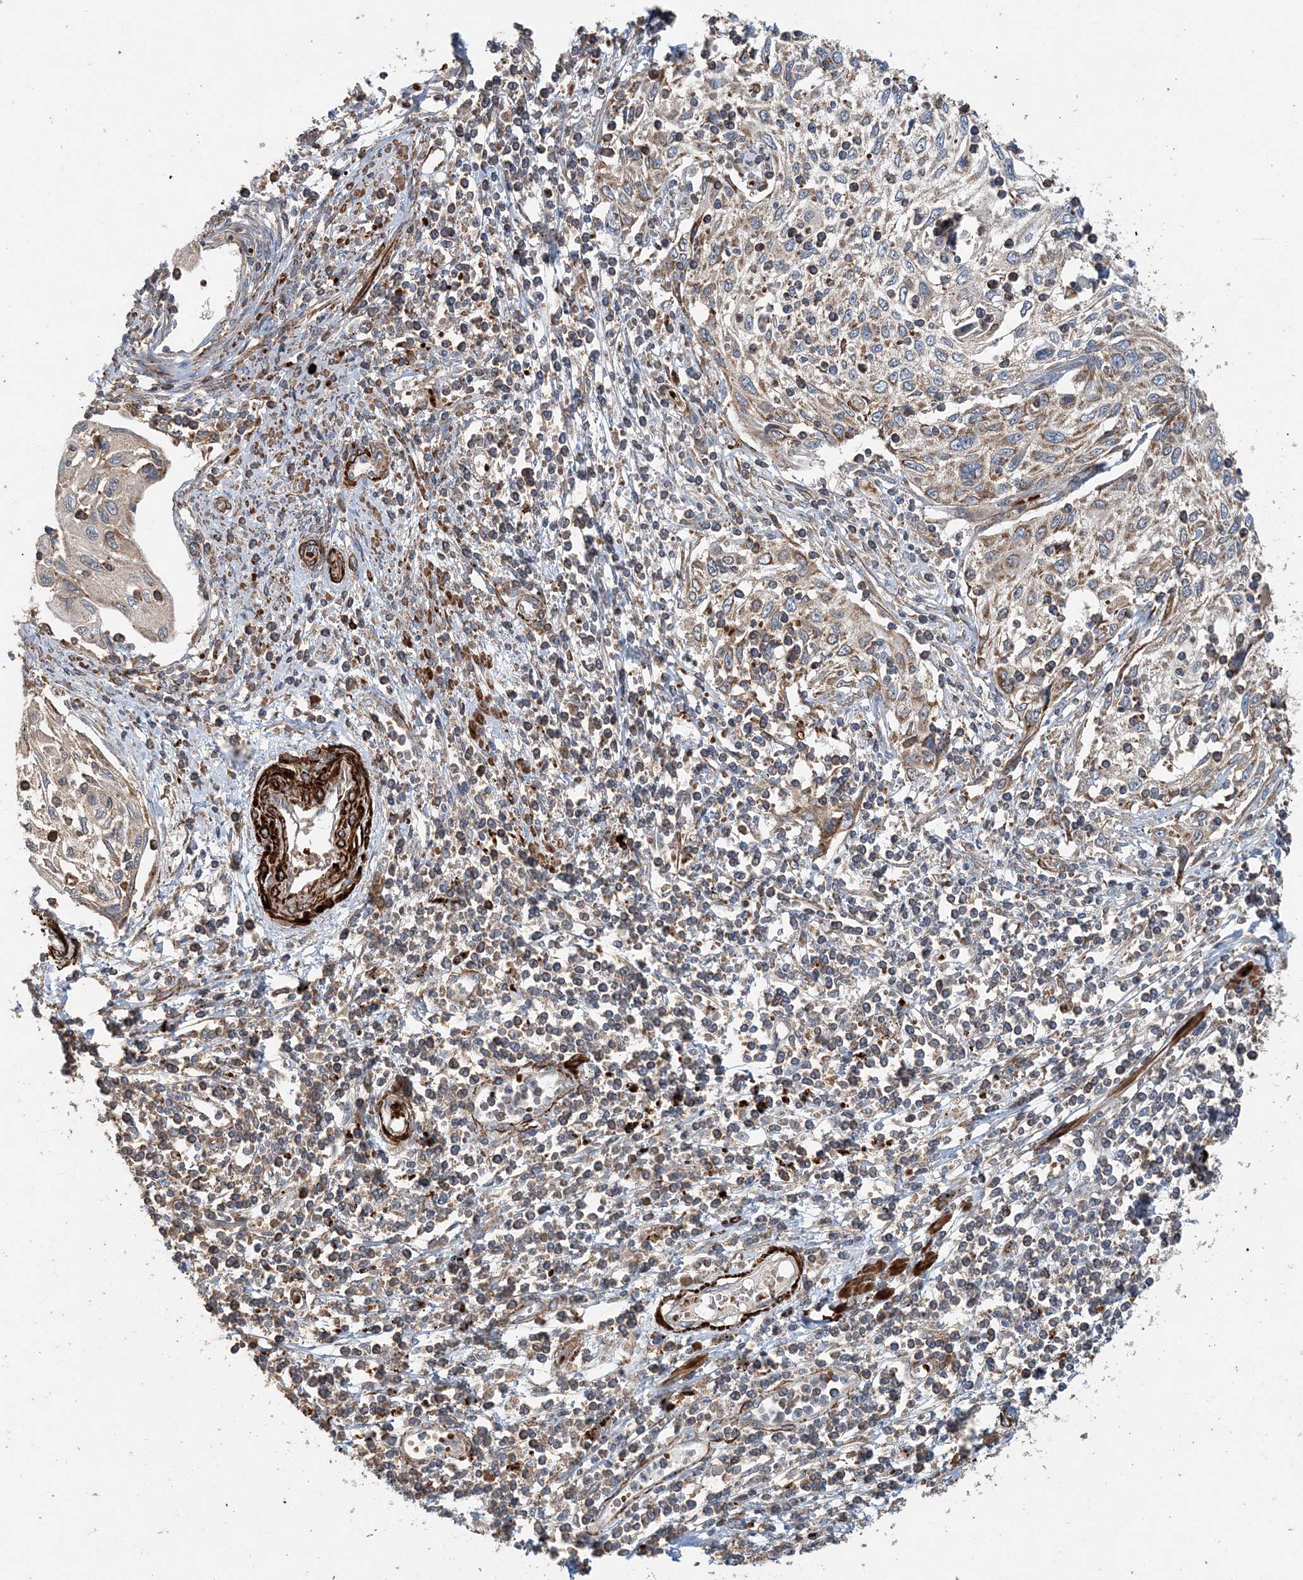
{"staining": {"intensity": "weak", "quantity": ">75%", "location": "cytoplasmic/membranous"}, "tissue": "cervical cancer", "cell_type": "Tumor cells", "image_type": "cancer", "snomed": [{"axis": "morphology", "description": "Squamous cell carcinoma, NOS"}, {"axis": "topography", "description": "Cervix"}], "caption": "A high-resolution photomicrograph shows IHC staining of cervical cancer (squamous cell carcinoma), which demonstrates weak cytoplasmic/membranous staining in approximately >75% of tumor cells.", "gene": "TTI1", "patient": {"sex": "female", "age": 70}}